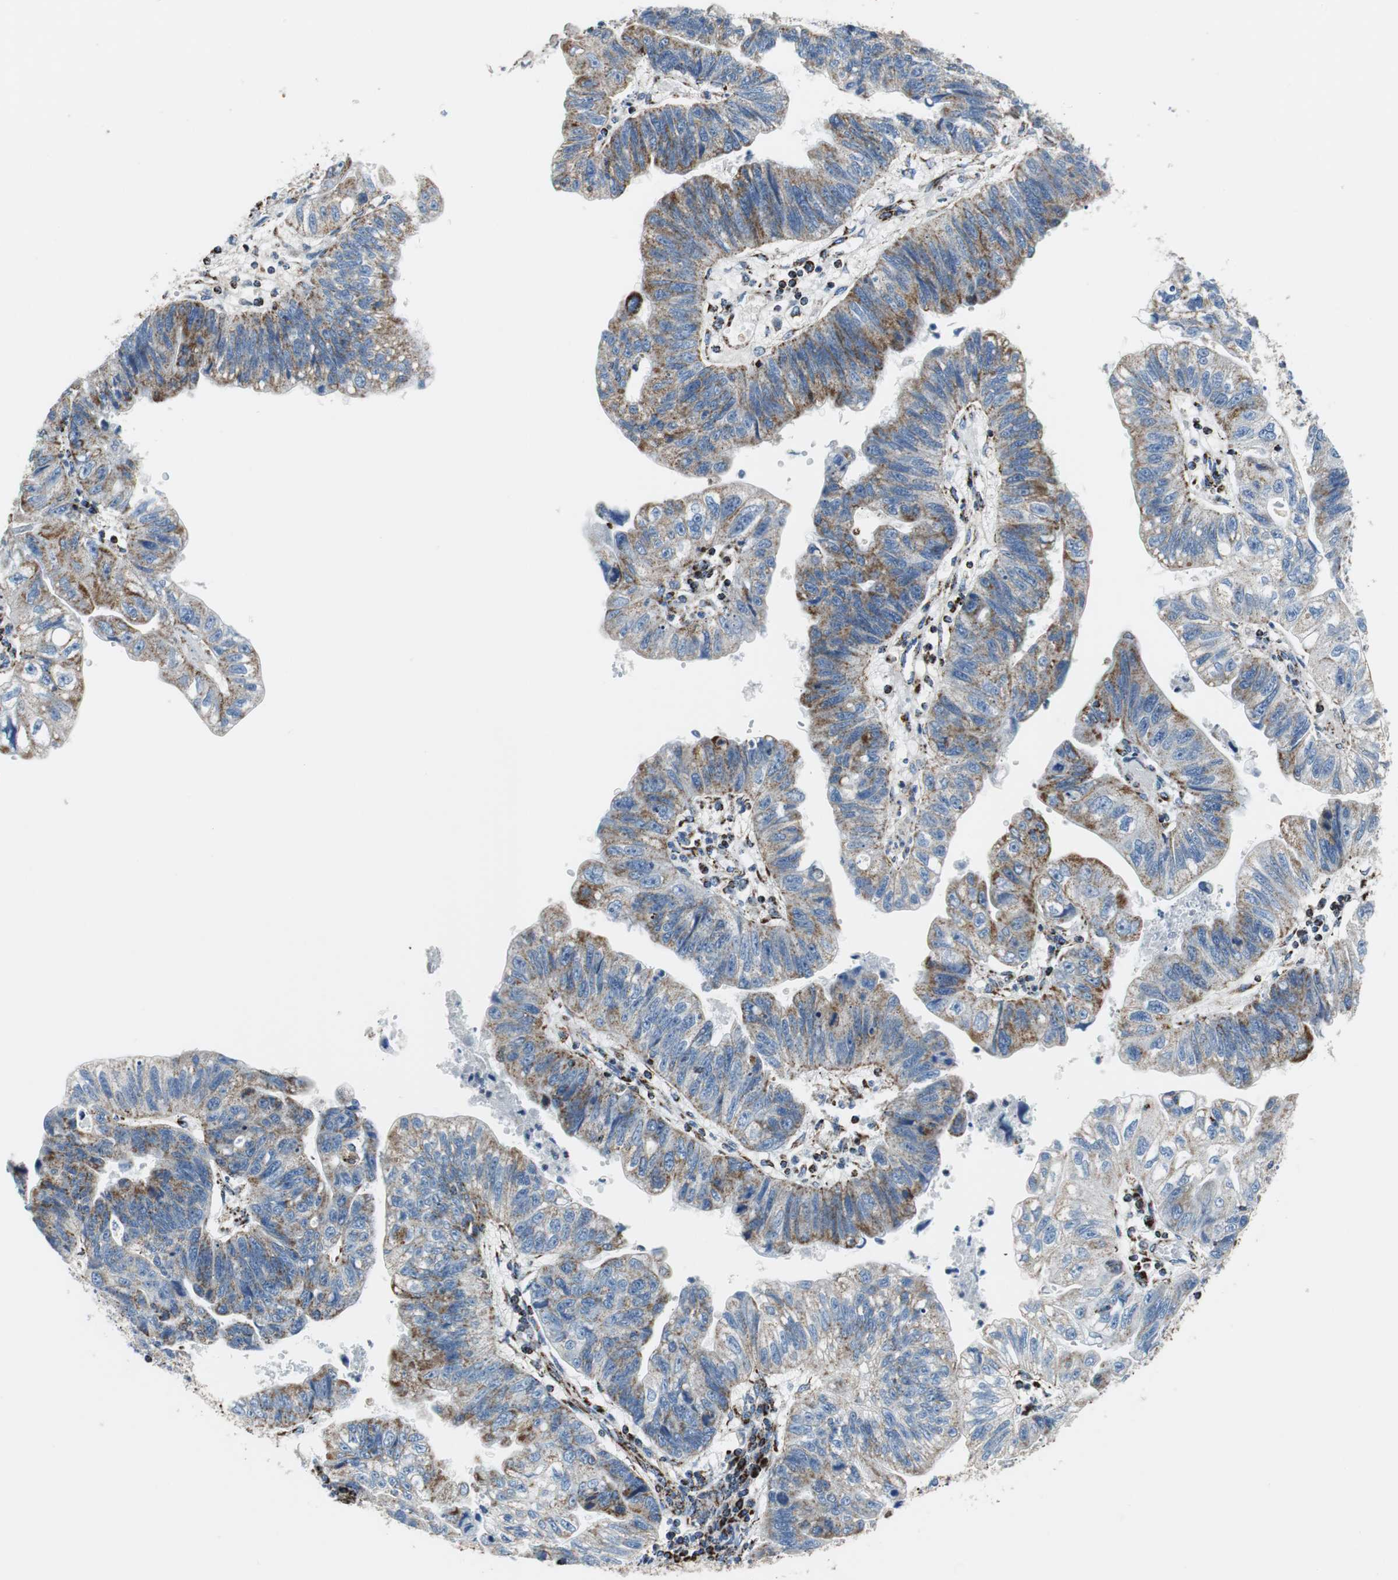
{"staining": {"intensity": "moderate", "quantity": ">75%", "location": "cytoplasmic/membranous"}, "tissue": "stomach cancer", "cell_type": "Tumor cells", "image_type": "cancer", "snomed": [{"axis": "morphology", "description": "Adenocarcinoma, NOS"}, {"axis": "topography", "description": "Stomach"}], "caption": "A micrograph showing moderate cytoplasmic/membranous expression in about >75% of tumor cells in stomach cancer (adenocarcinoma), as visualized by brown immunohistochemical staining.", "gene": "C1QTNF7", "patient": {"sex": "male", "age": 59}}